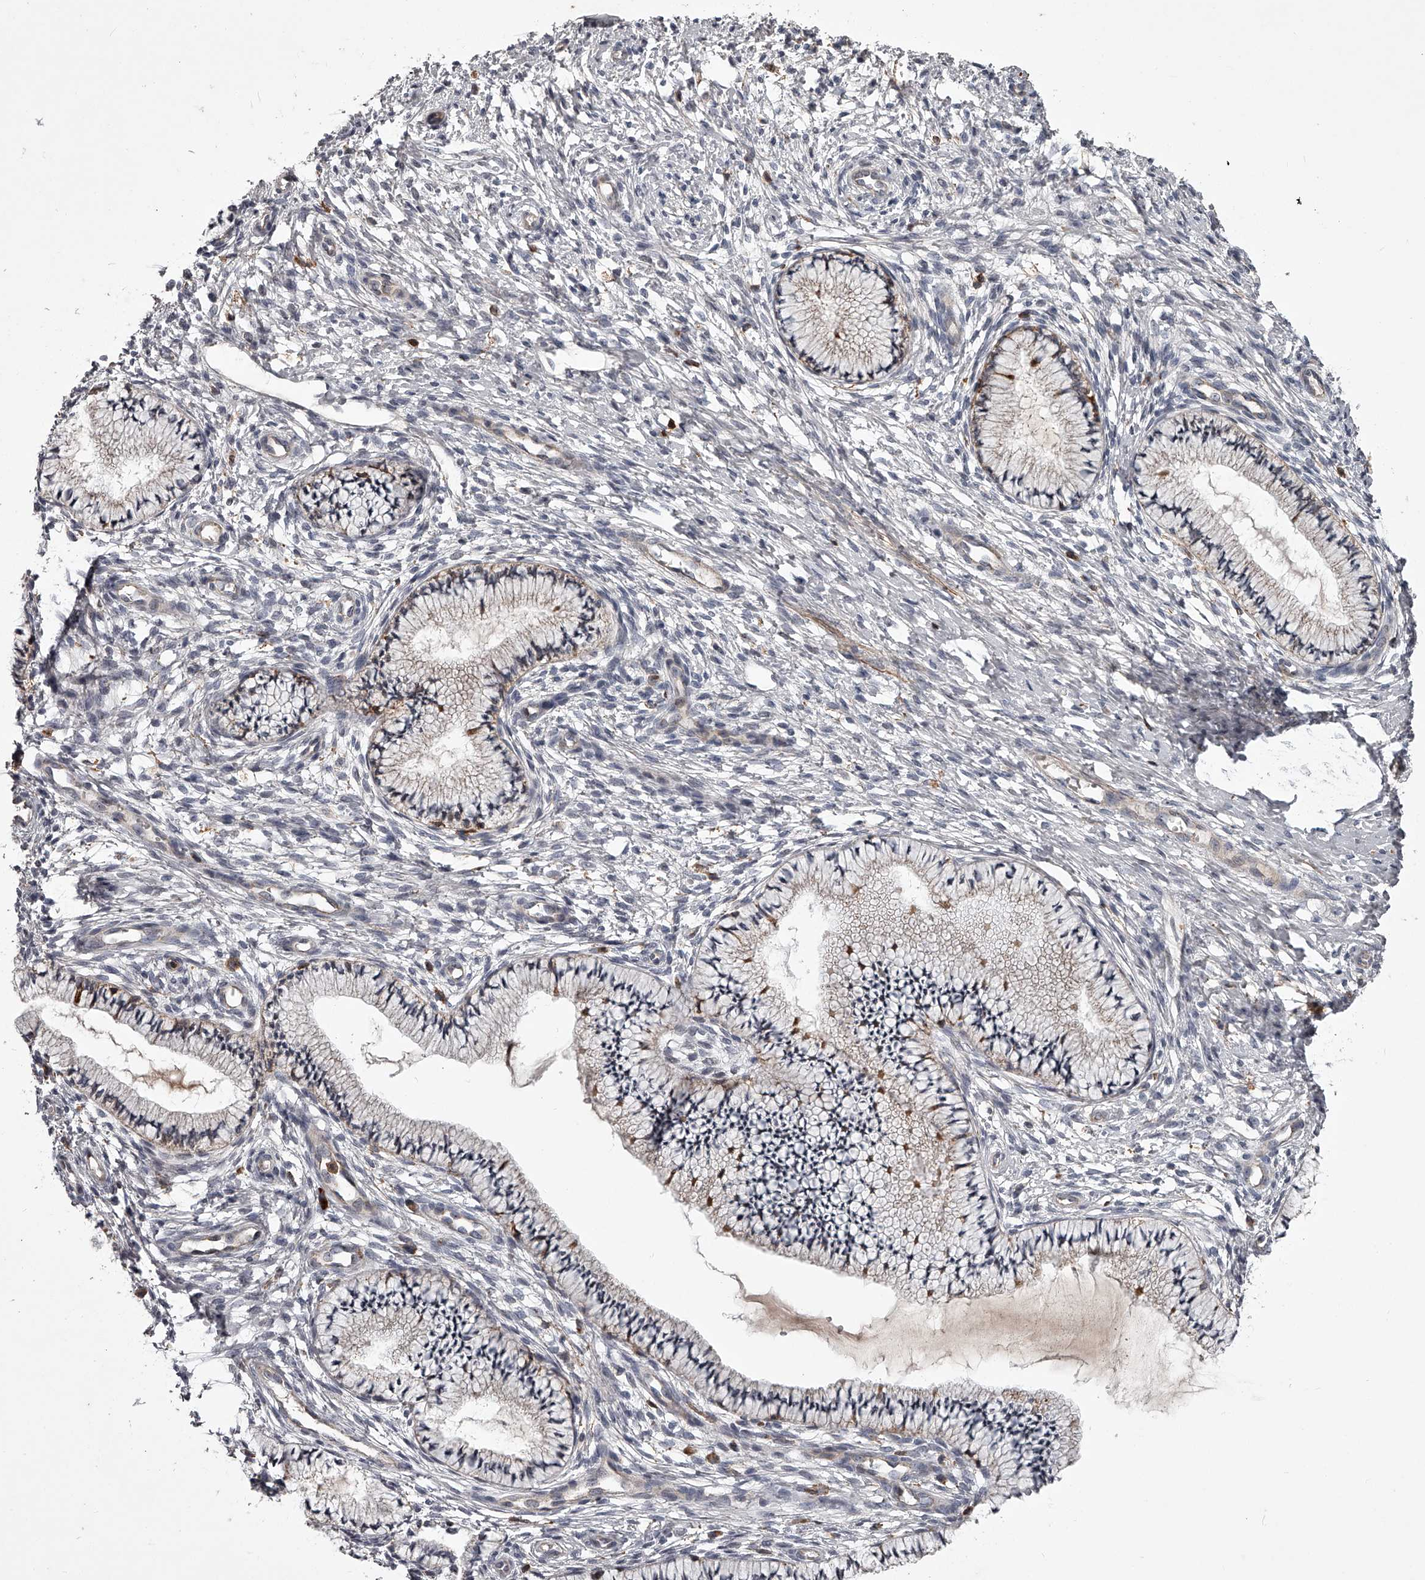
{"staining": {"intensity": "moderate", "quantity": "<25%", "location": "cytoplasmic/membranous"}, "tissue": "cervix", "cell_type": "Glandular cells", "image_type": "normal", "snomed": [{"axis": "morphology", "description": "Normal tissue, NOS"}, {"axis": "topography", "description": "Cervix"}], "caption": "Immunohistochemistry (IHC) photomicrograph of normal cervix: human cervix stained using immunohistochemistry reveals low levels of moderate protein expression localized specifically in the cytoplasmic/membranous of glandular cells, appearing as a cytoplasmic/membranous brown color.", "gene": "RRP36", "patient": {"sex": "female", "age": 36}}